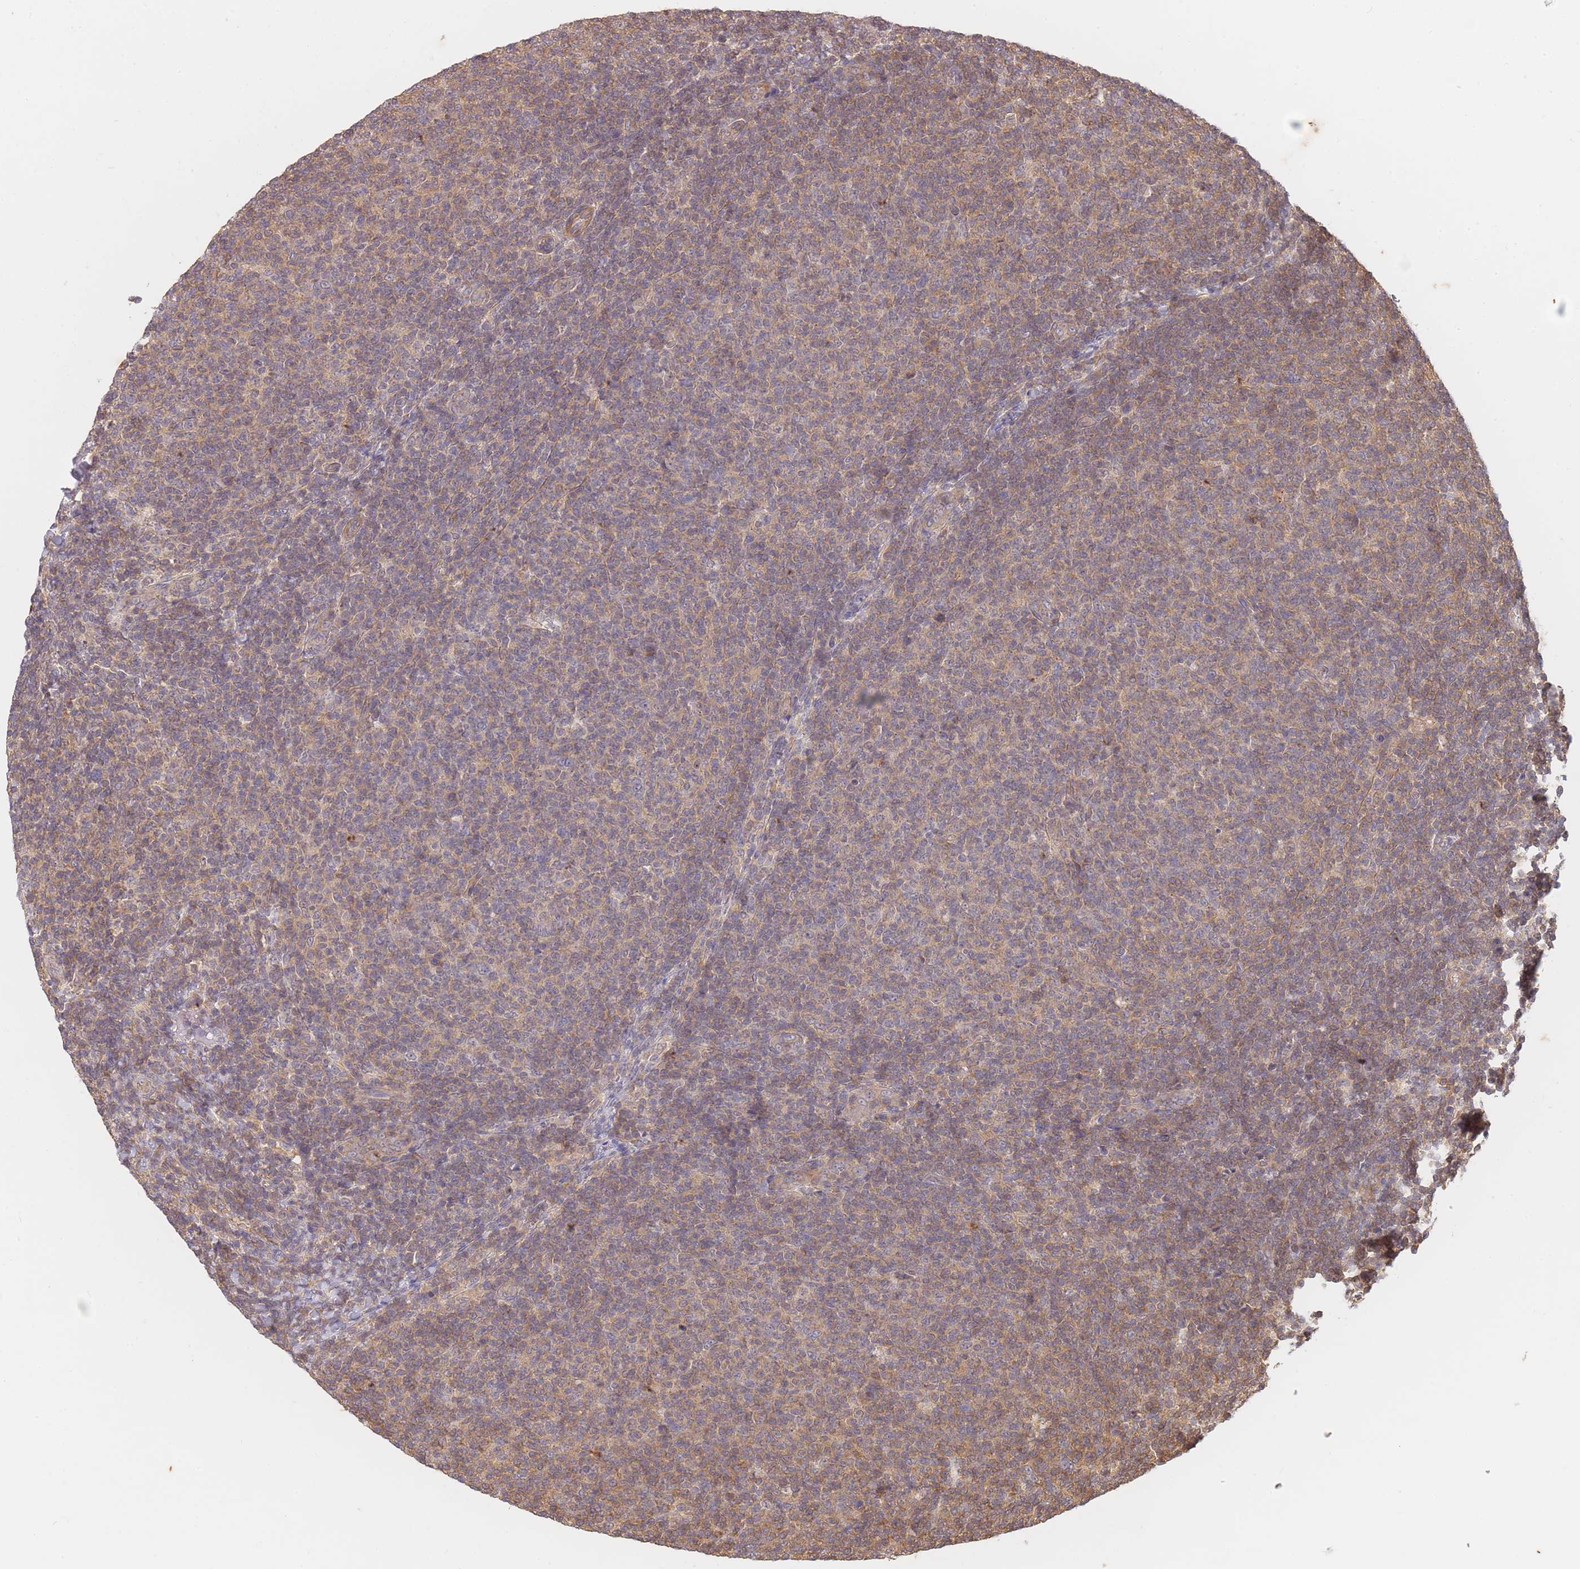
{"staining": {"intensity": "moderate", "quantity": "25%-75%", "location": "cytoplasmic/membranous"}, "tissue": "lymphoma", "cell_type": "Tumor cells", "image_type": "cancer", "snomed": [{"axis": "morphology", "description": "Malignant lymphoma, non-Hodgkin's type, Low grade"}, {"axis": "topography", "description": "Lymph node"}], "caption": "Lymphoma stained with immunohistochemistry displays moderate cytoplasmic/membranous staining in approximately 25%-75% of tumor cells.", "gene": "ST8SIA4", "patient": {"sex": "male", "age": 66}}